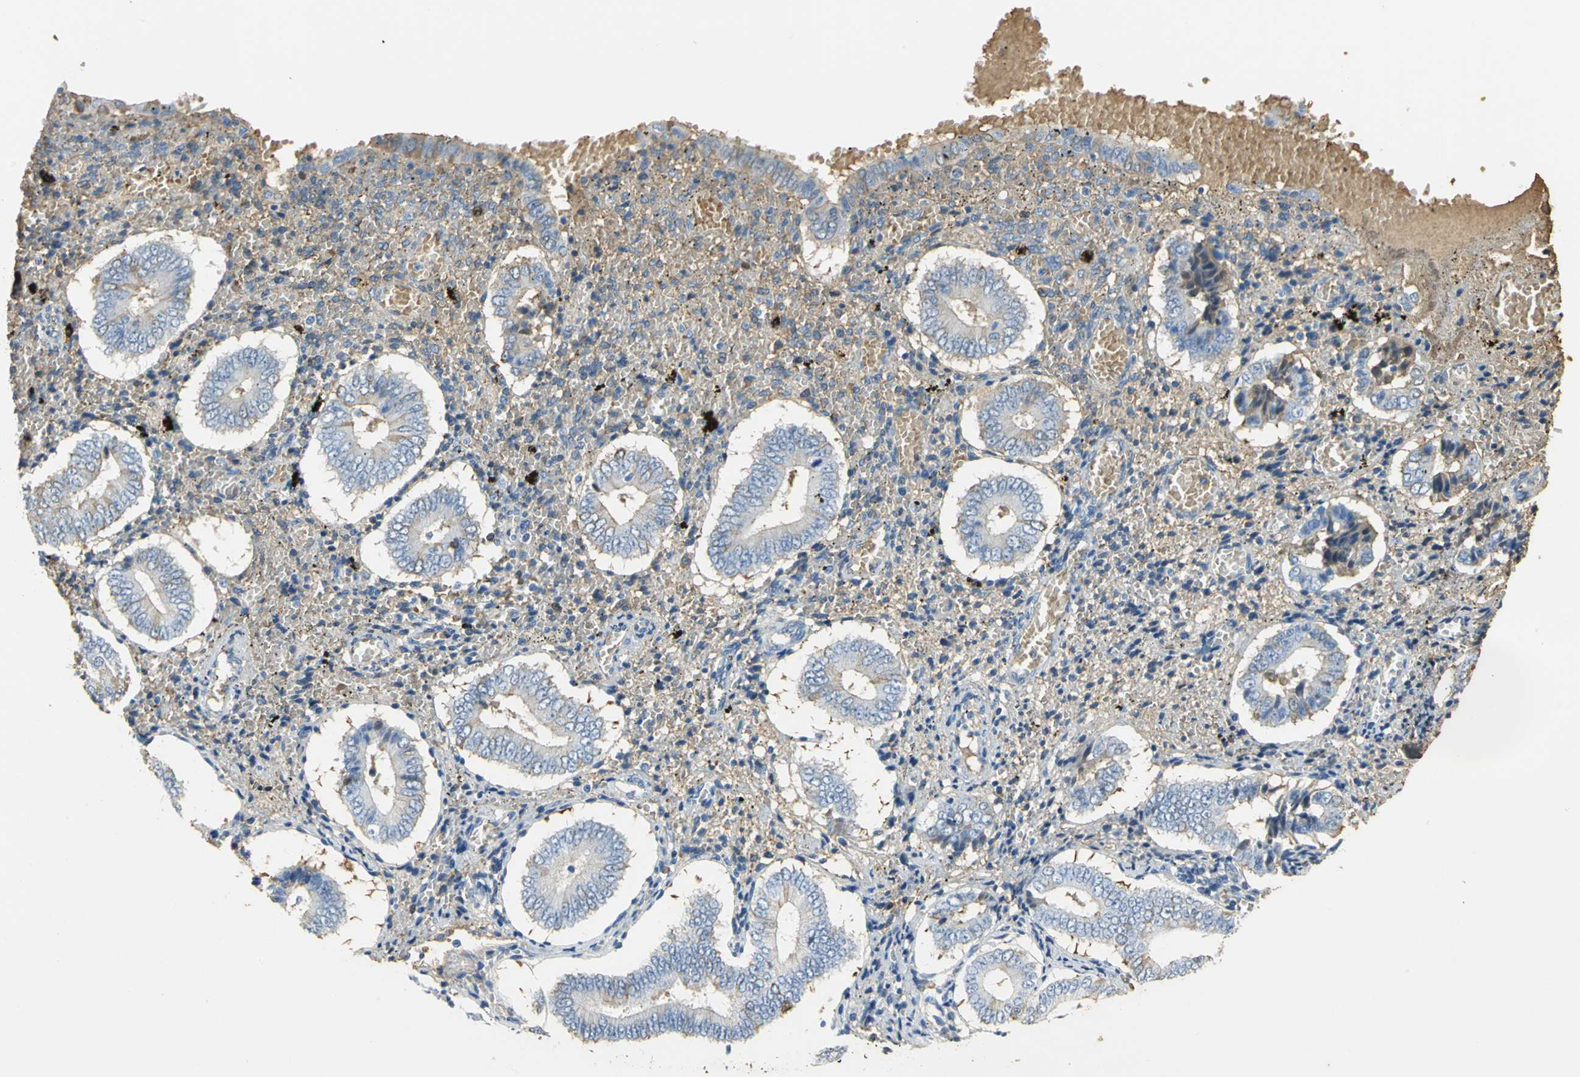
{"staining": {"intensity": "negative", "quantity": "none", "location": "none"}, "tissue": "endometrium", "cell_type": "Cells in endometrial stroma", "image_type": "normal", "snomed": [{"axis": "morphology", "description": "Normal tissue, NOS"}, {"axis": "topography", "description": "Endometrium"}], "caption": "Cells in endometrial stroma show no significant expression in normal endometrium. The staining was performed using DAB (3,3'-diaminobenzidine) to visualize the protein expression in brown, while the nuclei were stained in blue with hematoxylin (Magnification: 20x).", "gene": "GYG2", "patient": {"sex": "female", "age": 42}}